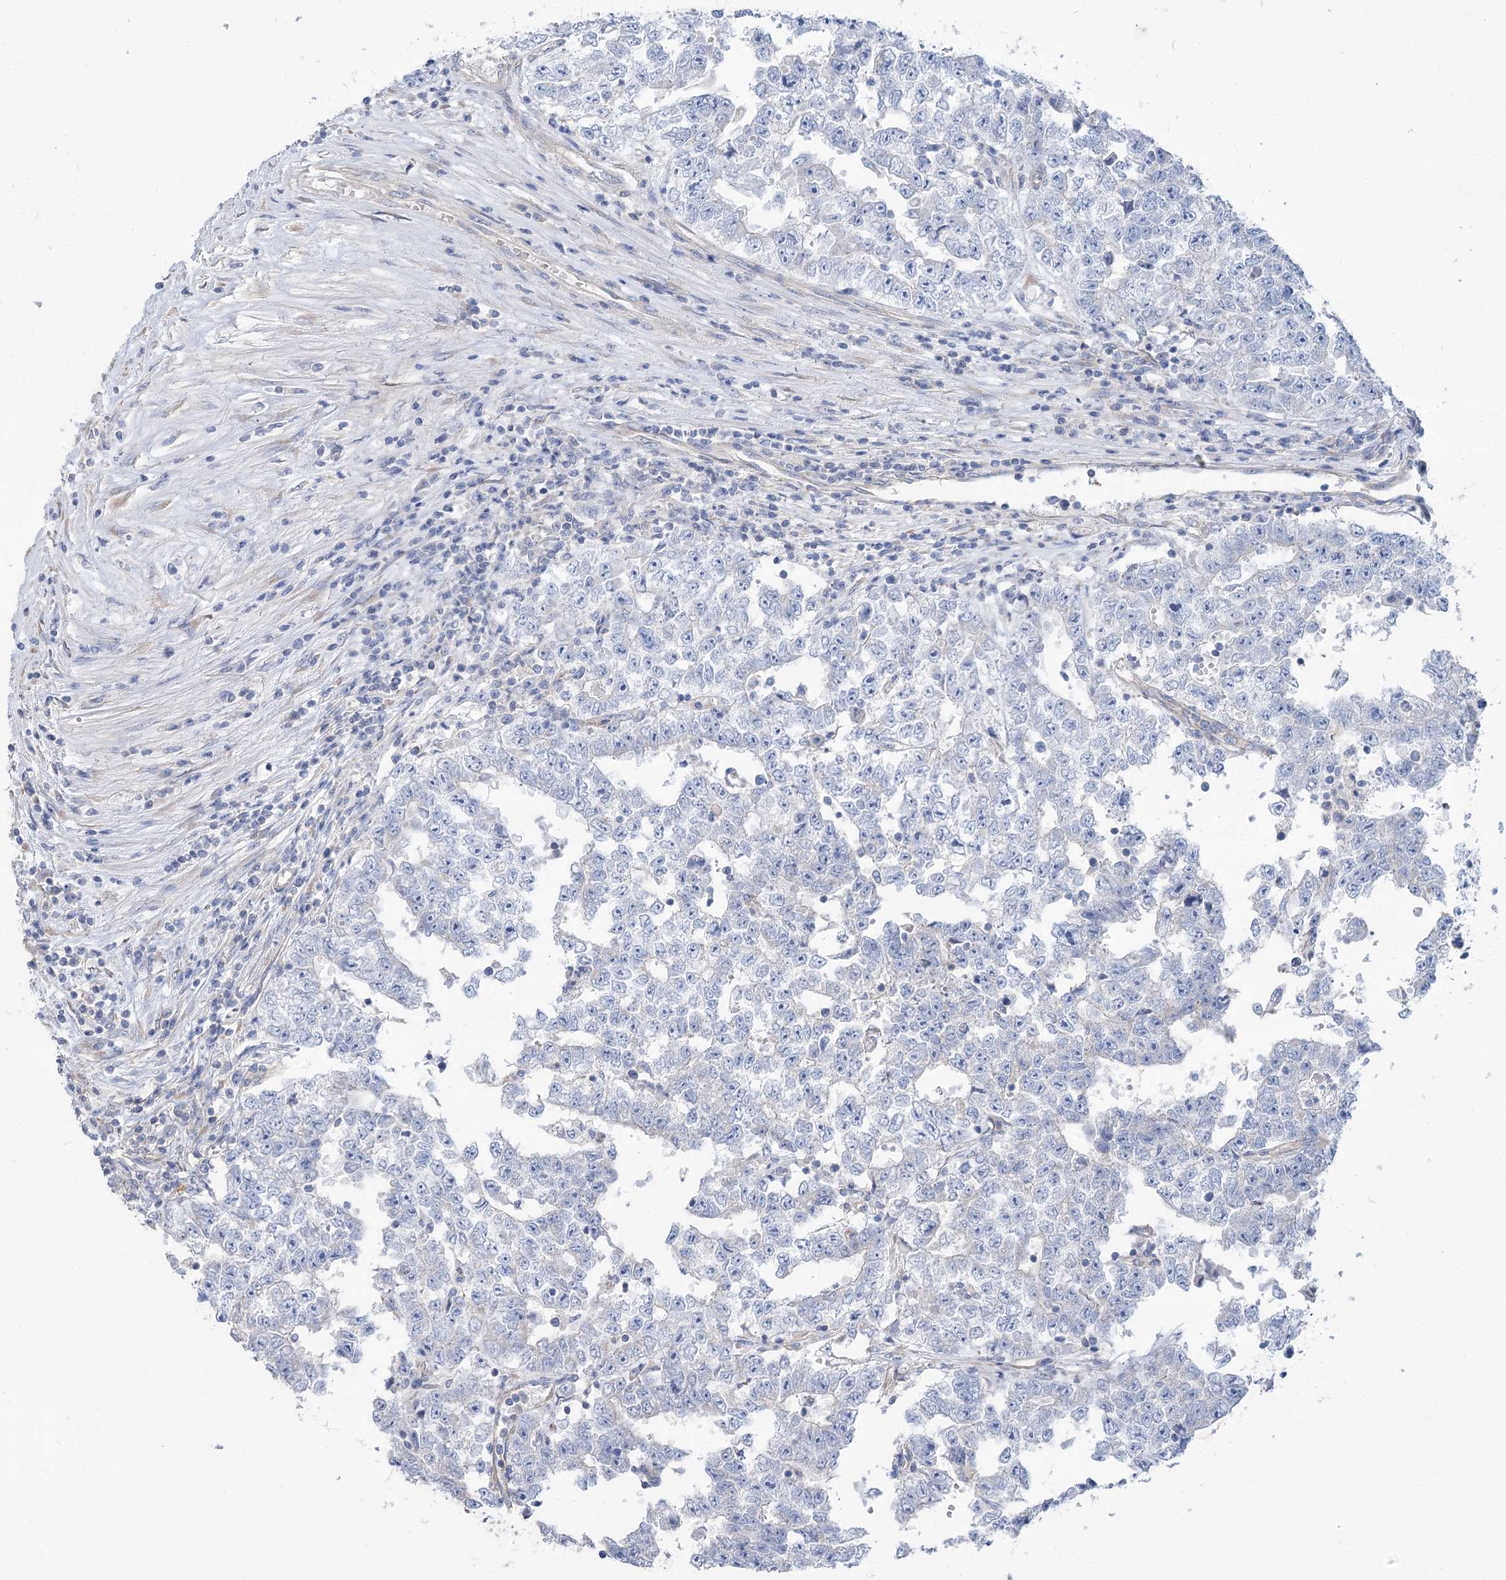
{"staining": {"intensity": "negative", "quantity": "none", "location": "none"}, "tissue": "testis cancer", "cell_type": "Tumor cells", "image_type": "cancer", "snomed": [{"axis": "morphology", "description": "Carcinoma, Embryonal, NOS"}, {"axis": "topography", "description": "Testis"}], "caption": "IHC histopathology image of neoplastic tissue: embryonal carcinoma (testis) stained with DAB displays no significant protein positivity in tumor cells. Nuclei are stained in blue.", "gene": "SLC9A3", "patient": {"sex": "male", "age": 25}}